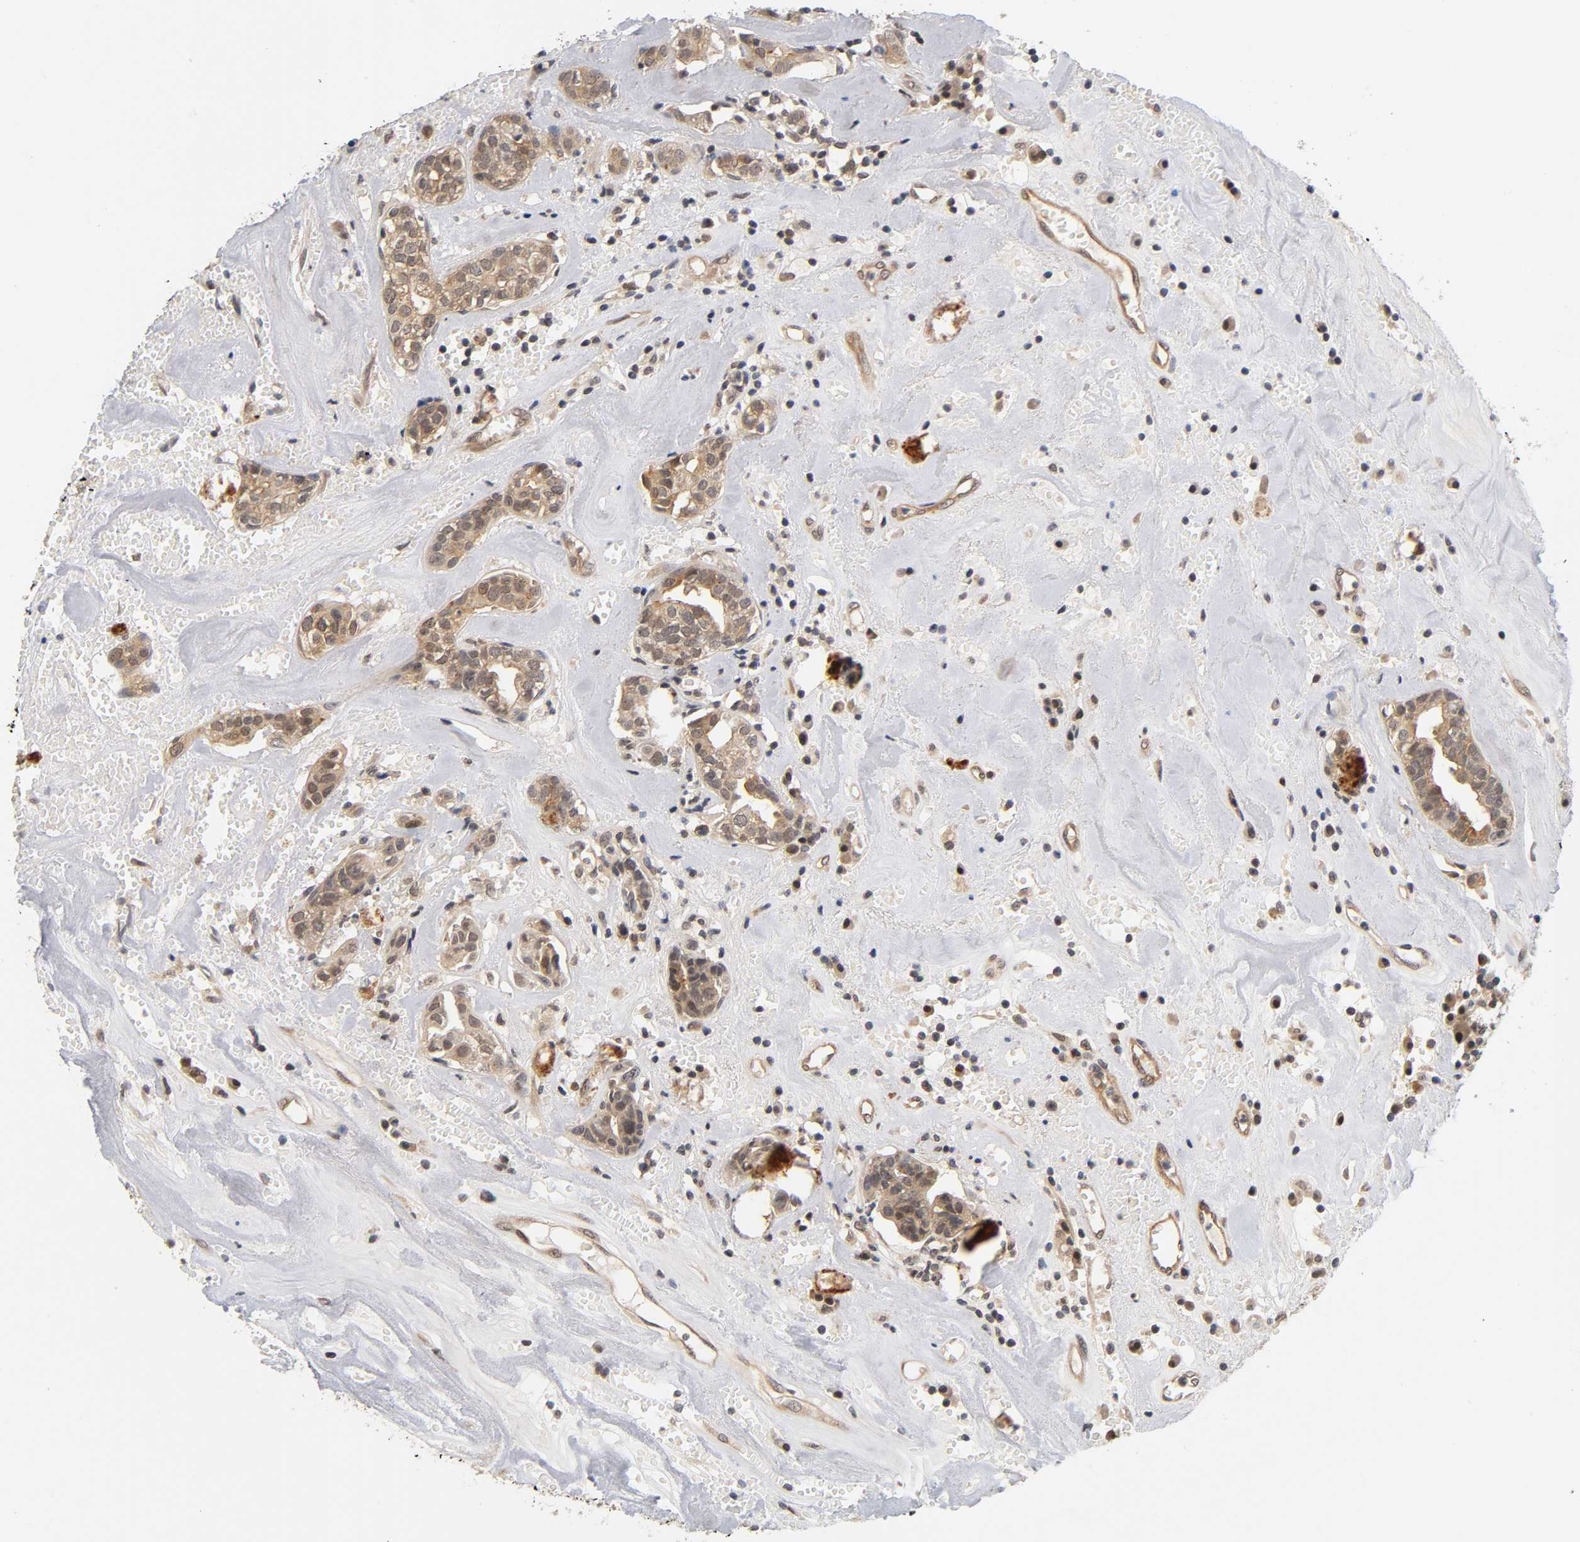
{"staining": {"intensity": "moderate", "quantity": "25%-75%", "location": "cytoplasmic/membranous"}, "tissue": "head and neck cancer", "cell_type": "Tumor cells", "image_type": "cancer", "snomed": [{"axis": "morphology", "description": "Adenocarcinoma, NOS"}, {"axis": "topography", "description": "Salivary gland"}, {"axis": "topography", "description": "Head-Neck"}], "caption": "Immunohistochemistry of adenocarcinoma (head and neck) shows medium levels of moderate cytoplasmic/membranous positivity in about 25%-75% of tumor cells. The staining is performed using DAB brown chromogen to label protein expression. The nuclei are counter-stained blue using hematoxylin.", "gene": "PRKAB1", "patient": {"sex": "female", "age": 65}}